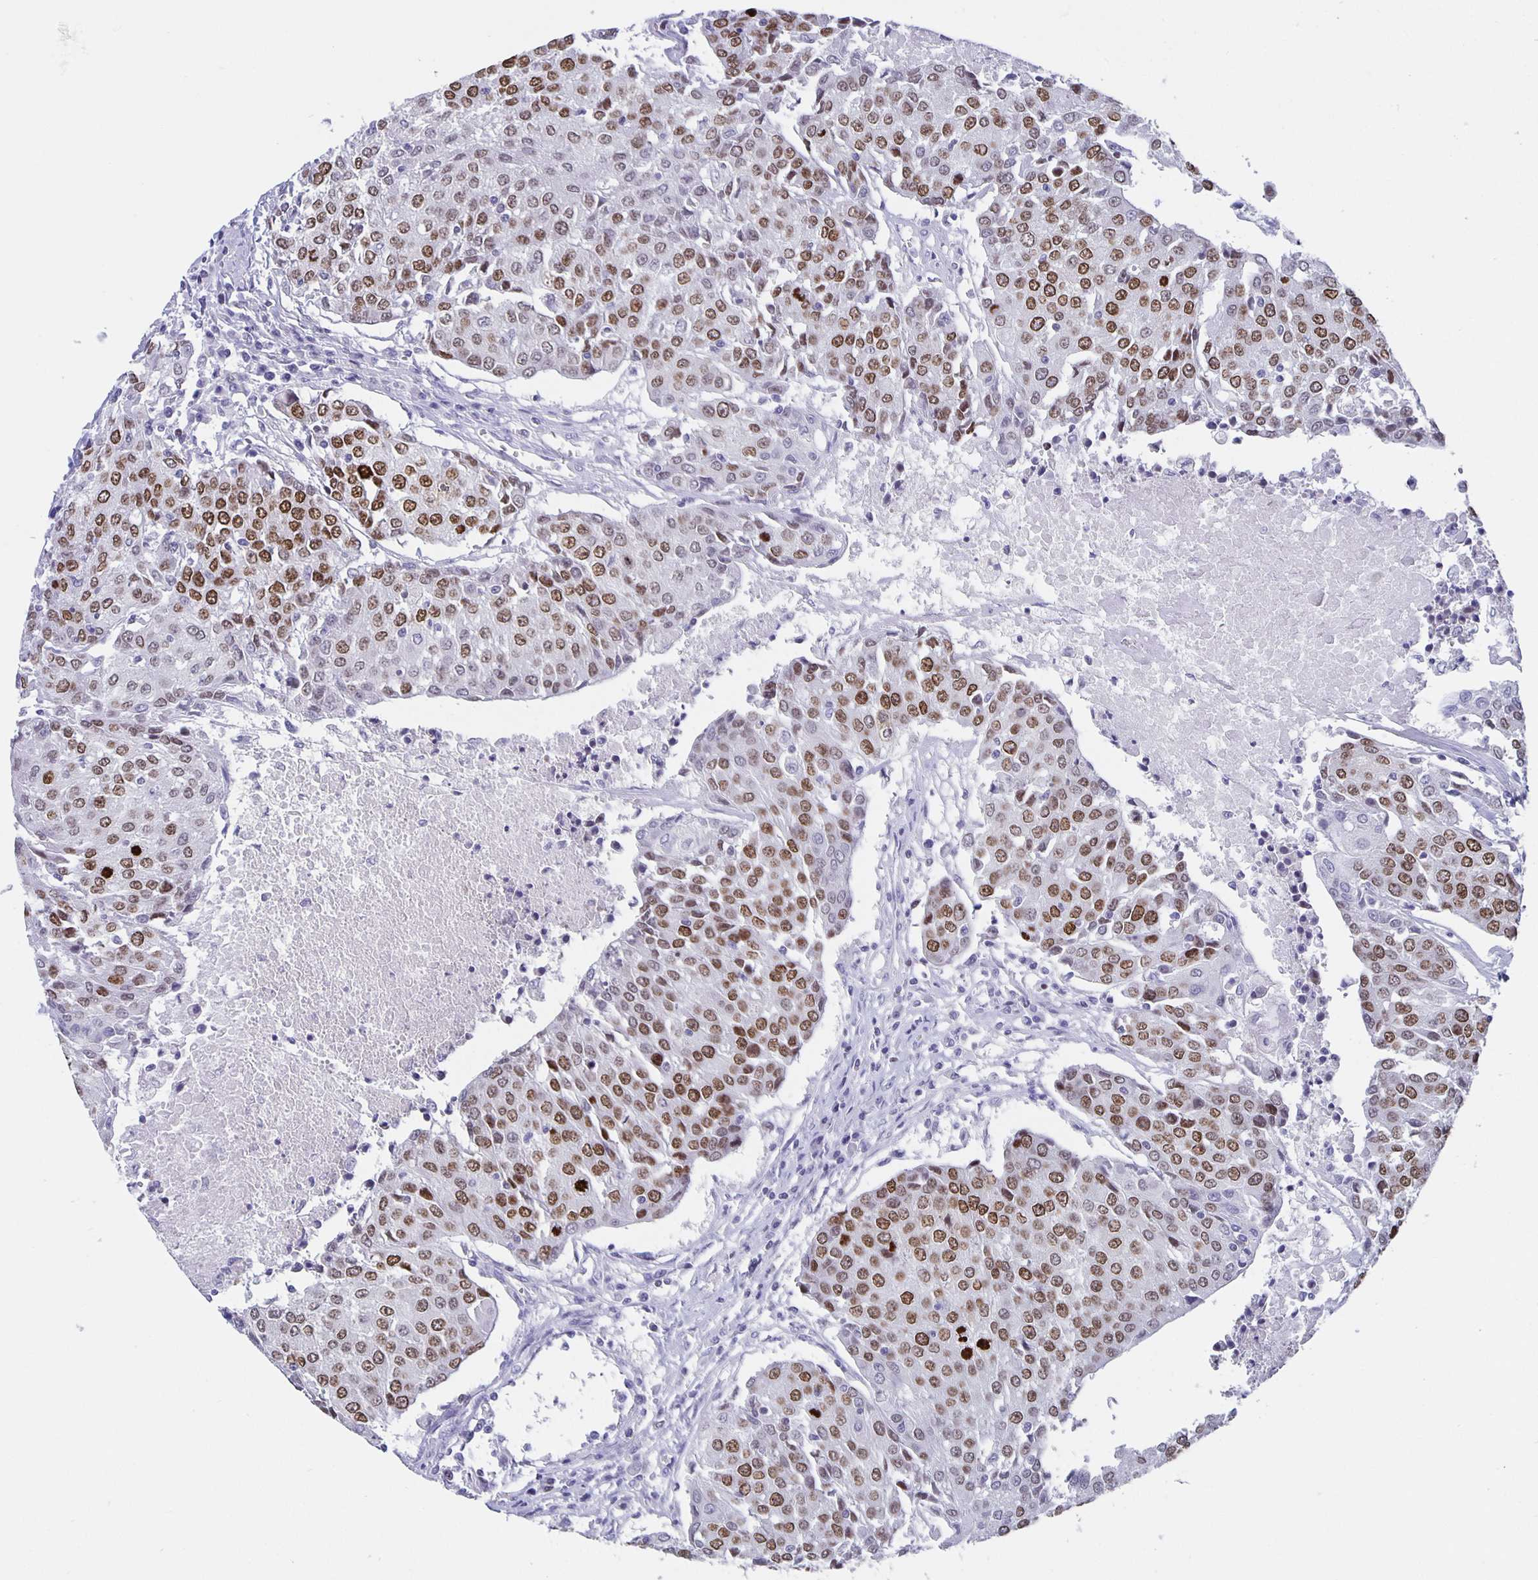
{"staining": {"intensity": "moderate", "quantity": ">75%", "location": "nuclear"}, "tissue": "urothelial cancer", "cell_type": "Tumor cells", "image_type": "cancer", "snomed": [{"axis": "morphology", "description": "Urothelial carcinoma, High grade"}, {"axis": "topography", "description": "Urinary bladder"}], "caption": "An immunohistochemistry (IHC) micrograph of neoplastic tissue is shown. Protein staining in brown shows moderate nuclear positivity in urothelial carcinoma (high-grade) within tumor cells.", "gene": "SATB2", "patient": {"sex": "female", "age": 85}}